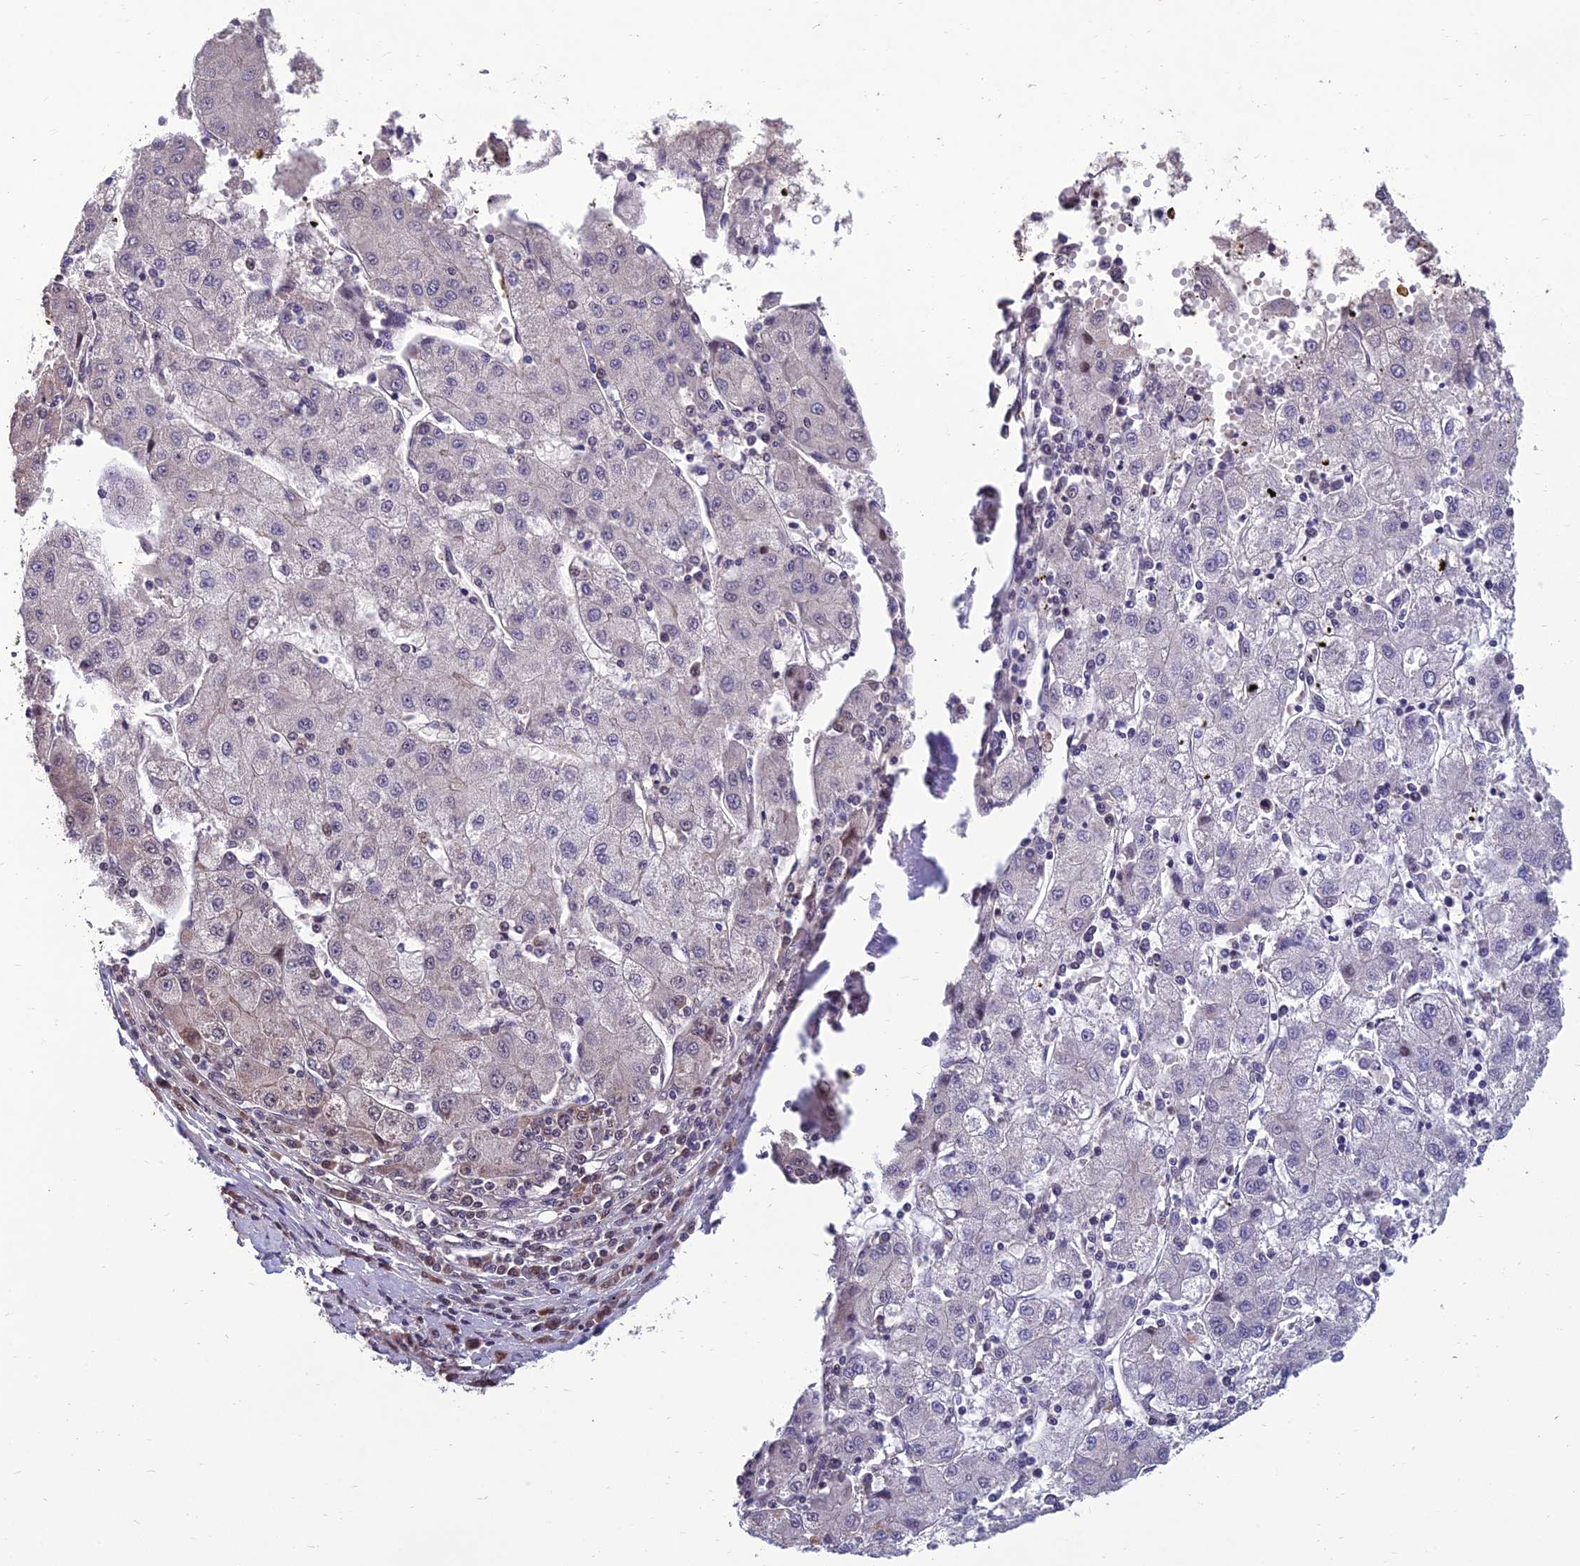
{"staining": {"intensity": "negative", "quantity": "none", "location": "none"}, "tissue": "liver cancer", "cell_type": "Tumor cells", "image_type": "cancer", "snomed": [{"axis": "morphology", "description": "Carcinoma, Hepatocellular, NOS"}, {"axis": "topography", "description": "Liver"}], "caption": "An image of liver cancer stained for a protein reveals no brown staining in tumor cells.", "gene": "GRWD1", "patient": {"sex": "male", "age": 72}}